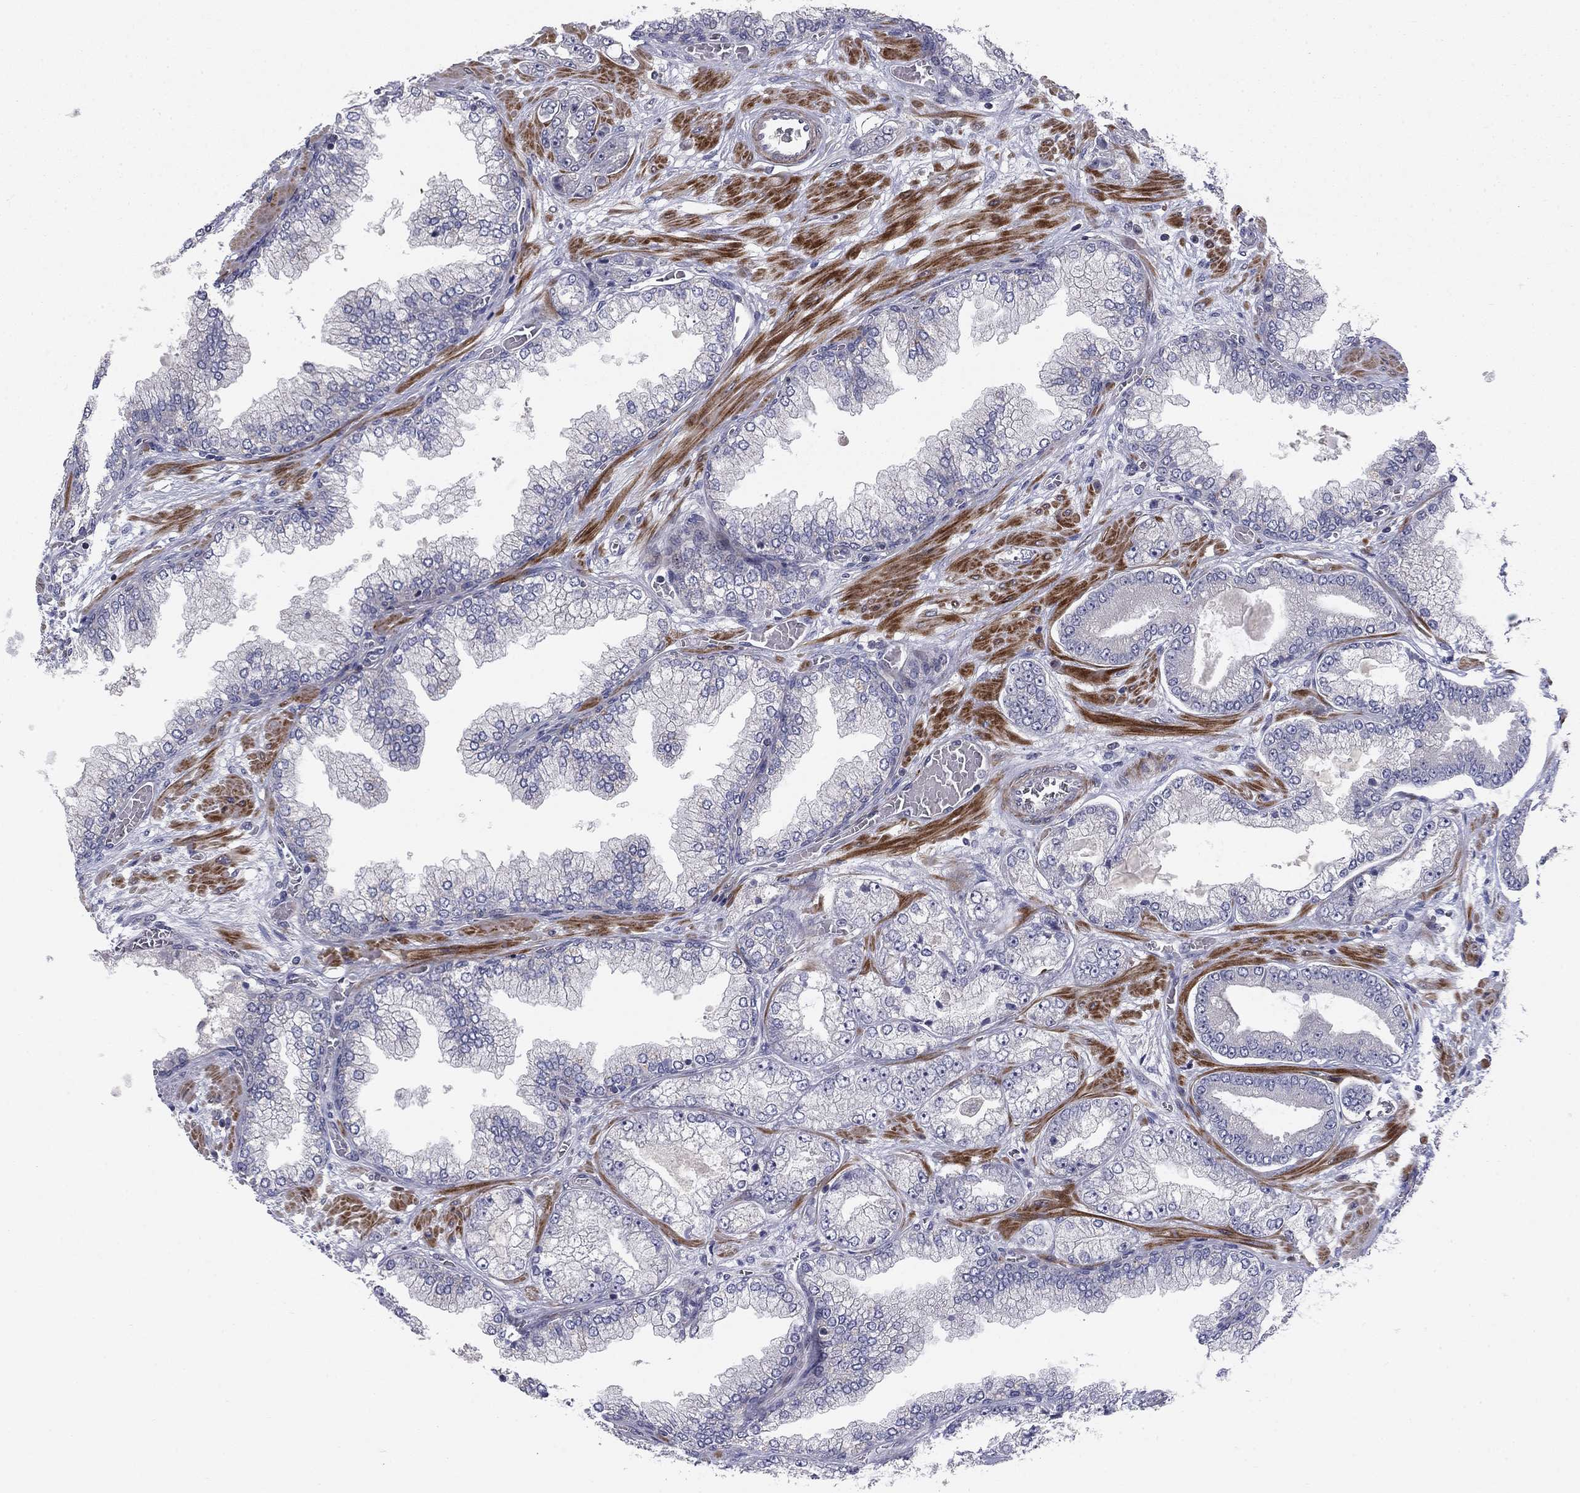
{"staining": {"intensity": "negative", "quantity": "none", "location": "none"}, "tissue": "prostate cancer", "cell_type": "Tumor cells", "image_type": "cancer", "snomed": [{"axis": "morphology", "description": "Adenocarcinoma, Low grade"}, {"axis": "topography", "description": "Prostate"}], "caption": "The photomicrograph demonstrates no significant expression in tumor cells of prostate cancer.", "gene": "MIOS", "patient": {"sex": "male", "age": 57}}